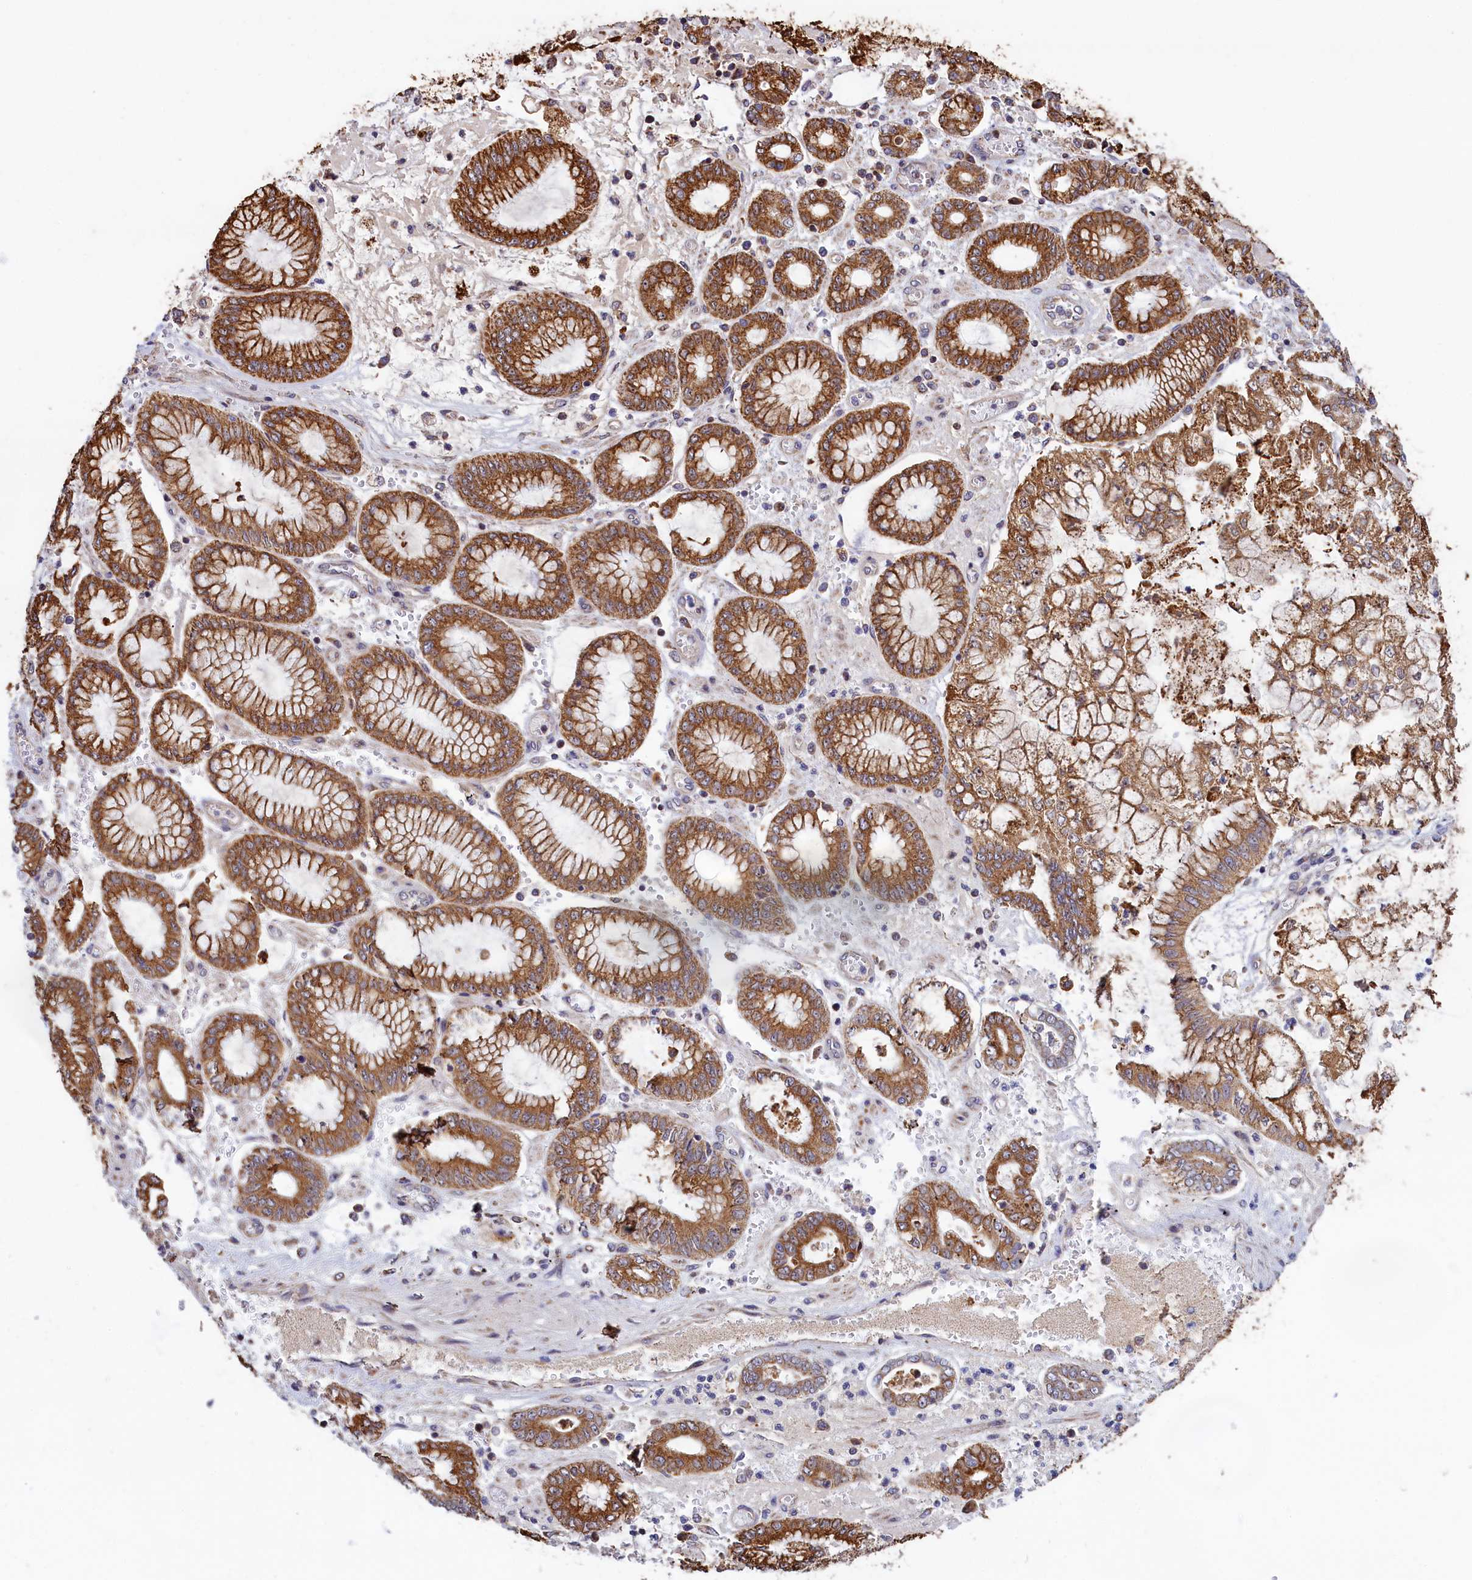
{"staining": {"intensity": "strong", "quantity": ">75%", "location": "cytoplasmic/membranous"}, "tissue": "stomach cancer", "cell_type": "Tumor cells", "image_type": "cancer", "snomed": [{"axis": "morphology", "description": "Adenocarcinoma, NOS"}, {"axis": "topography", "description": "Stomach"}], "caption": "This image exhibits immunohistochemistry (IHC) staining of human stomach cancer, with high strong cytoplasmic/membranous staining in about >75% of tumor cells.", "gene": "ZNF816", "patient": {"sex": "male", "age": 76}}